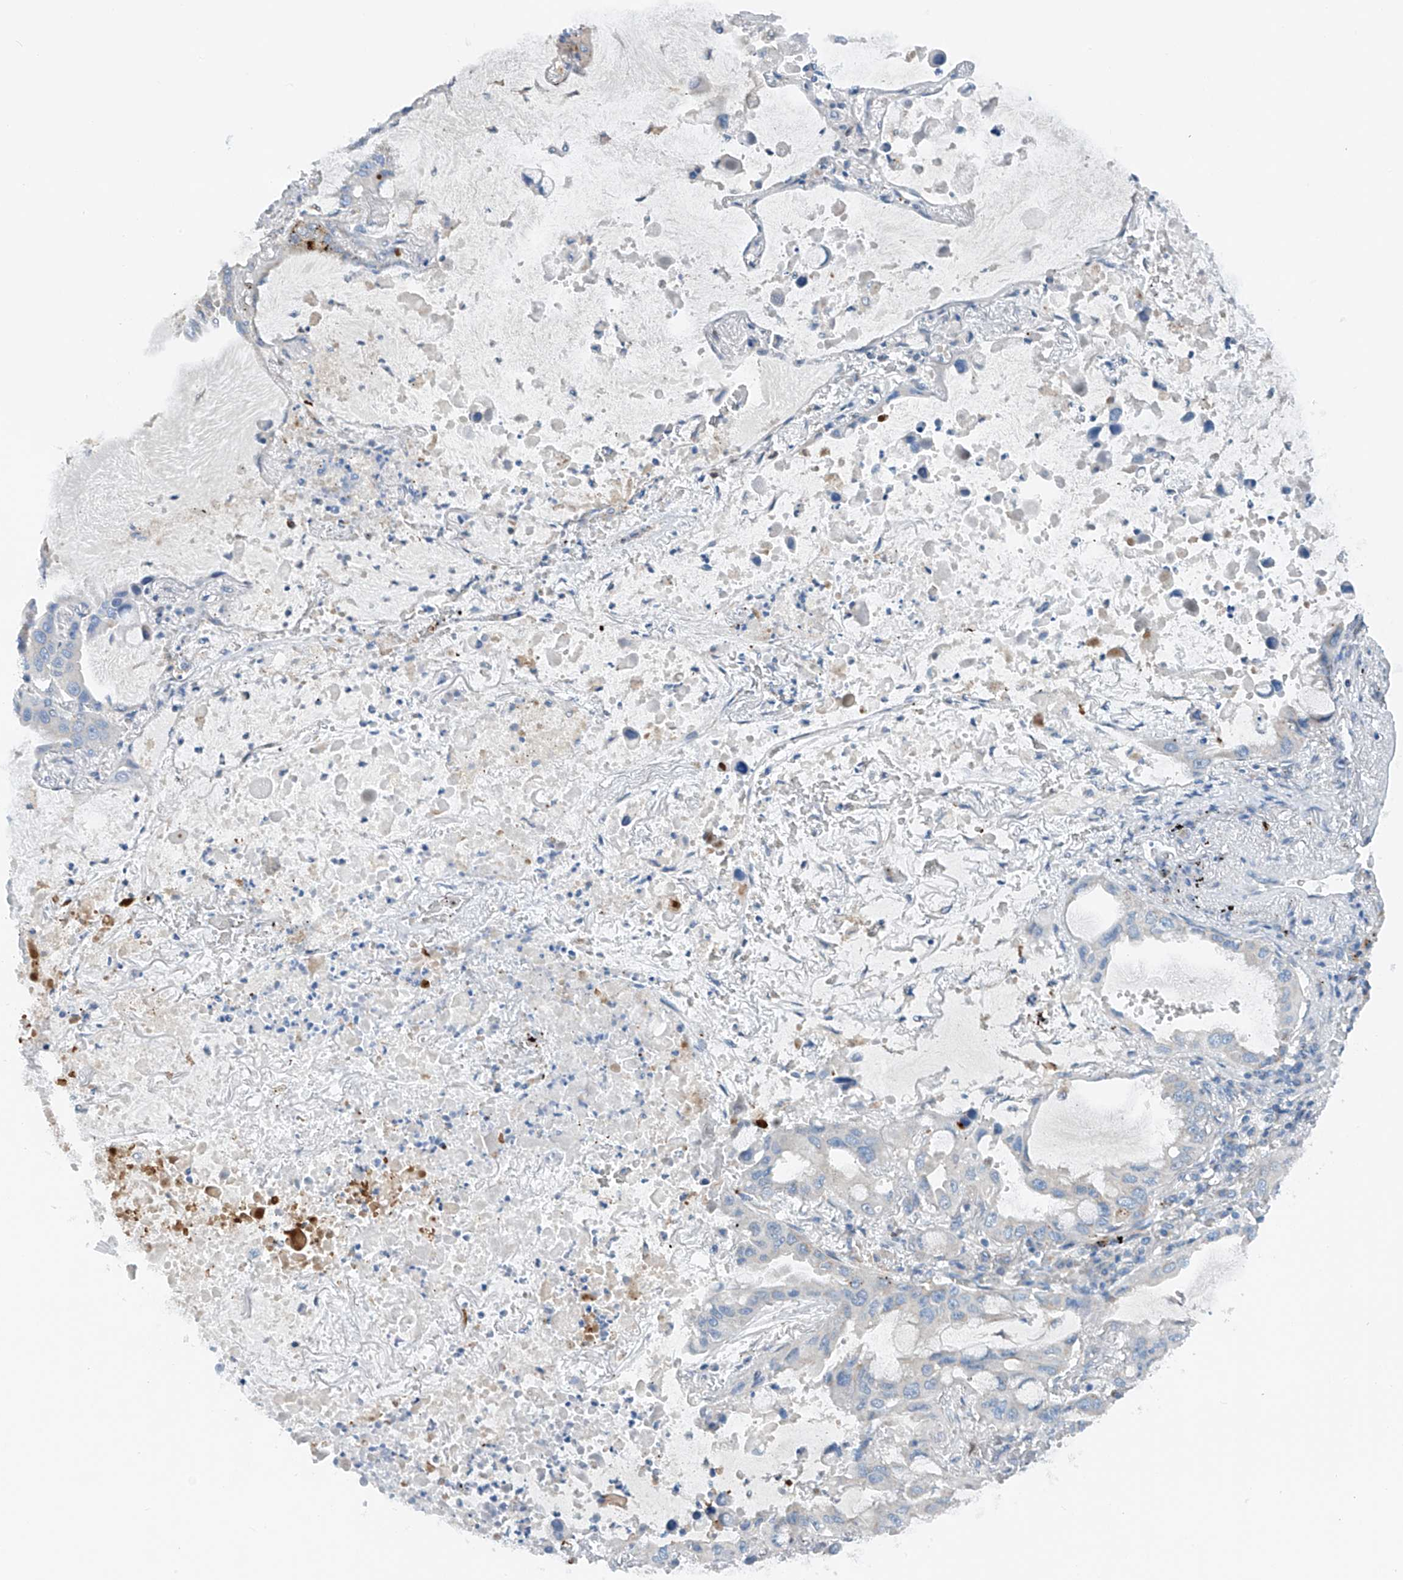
{"staining": {"intensity": "negative", "quantity": "none", "location": "none"}, "tissue": "lung cancer", "cell_type": "Tumor cells", "image_type": "cancer", "snomed": [{"axis": "morphology", "description": "Adenocarcinoma, NOS"}, {"axis": "topography", "description": "Lung"}], "caption": "DAB immunohistochemical staining of human lung cancer shows no significant positivity in tumor cells.", "gene": "CEP85L", "patient": {"sex": "male", "age": 64}}